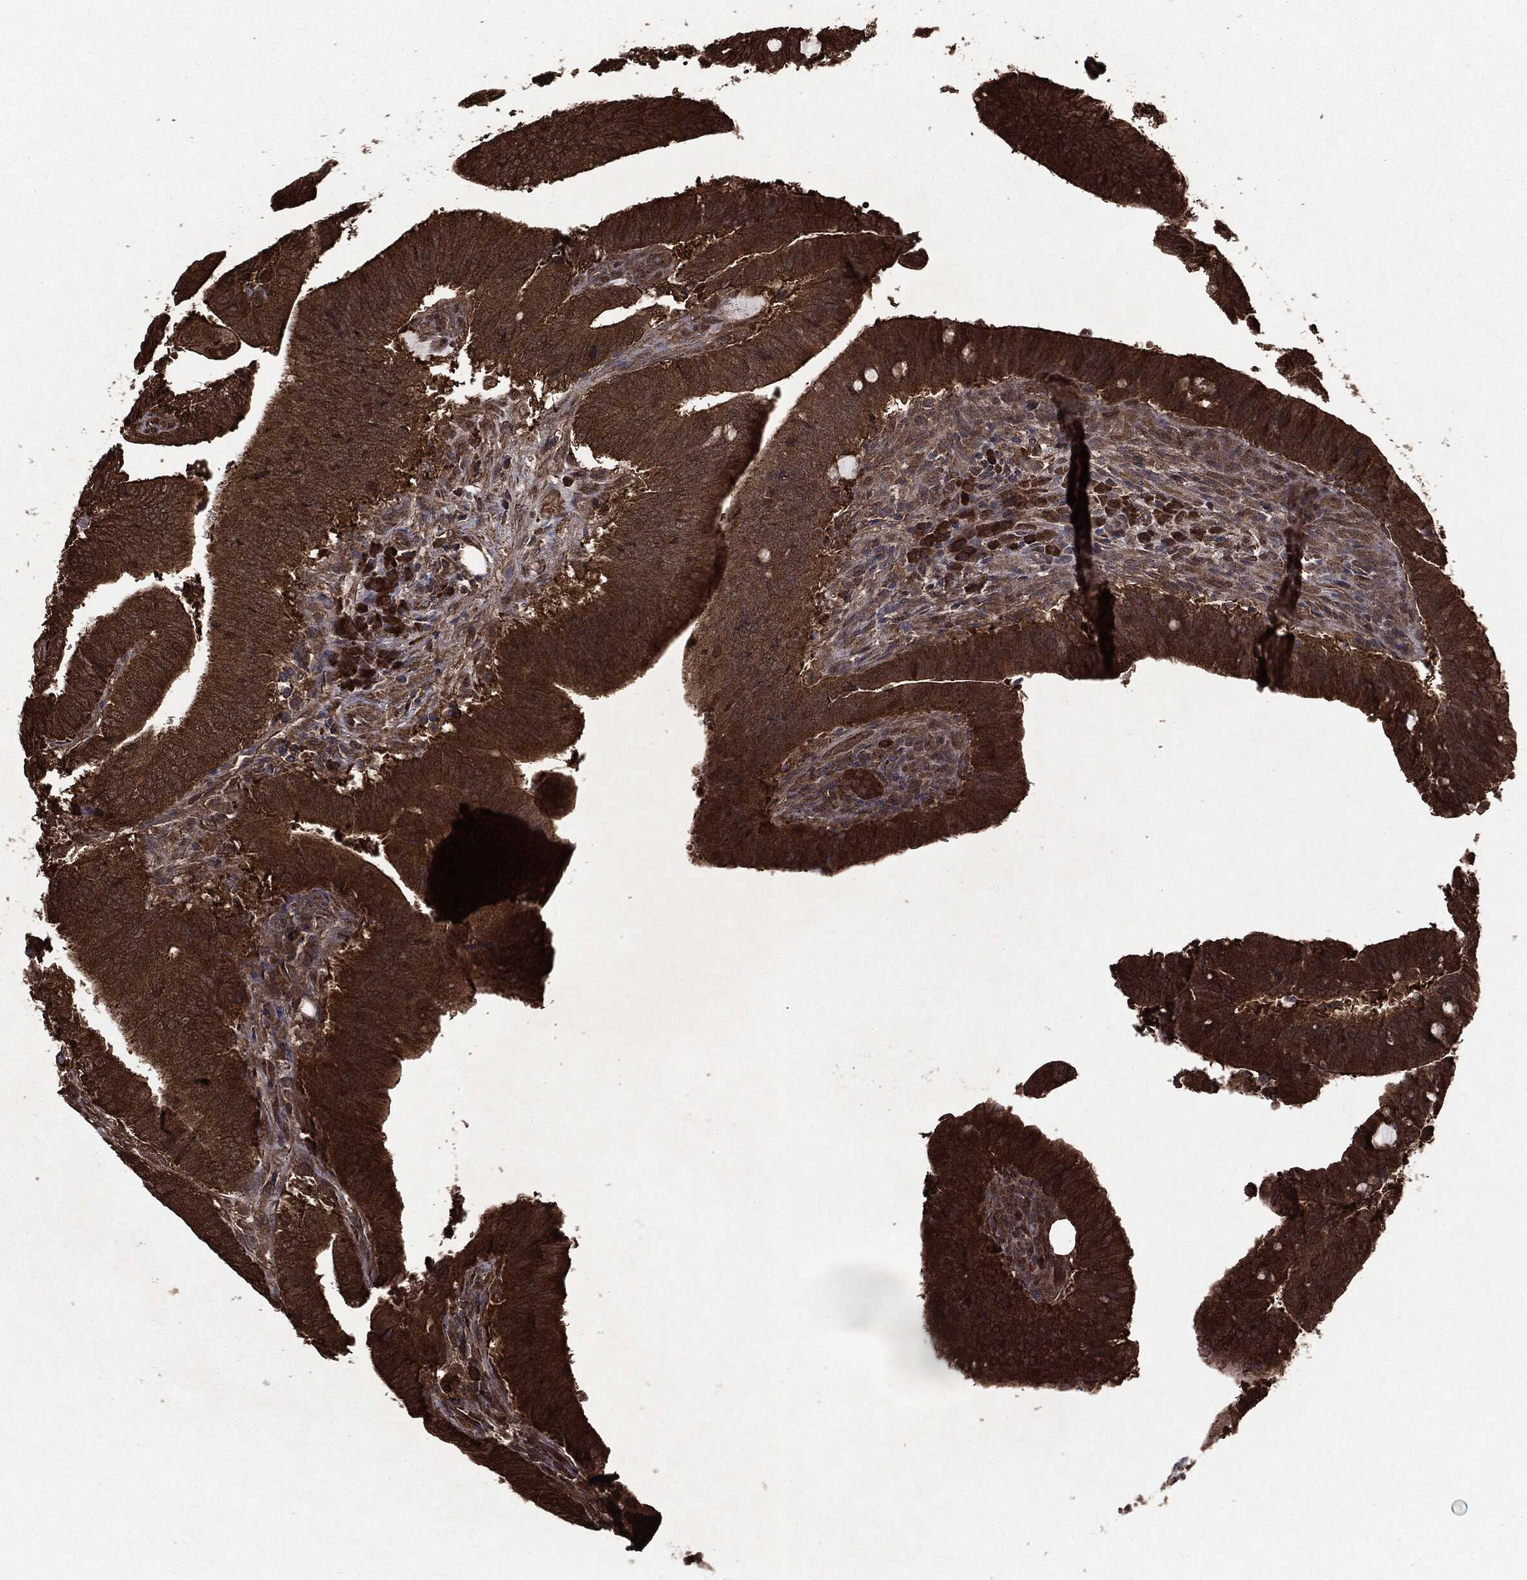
{"staining": {"intensity": "strong", "quantity": ">75%", "location": "cytoplasmic/membranous"}, "tissue": "colorectal cancer", "cell_type": "Tumor cells", "image_type": "cancer", "snomed": [{"axis": "morphology", "description": "Adenocarcinoma, NOS"}, {"axis": "topography", "description": "Colon"}], "caption": "Protein staining of colorectal cancer tissue demonstrates strong cytoplasmic/membranous expression in about >75% of tumor cells.", "gene": "NME1", "patient": {"sex": "female", "age": 43}}